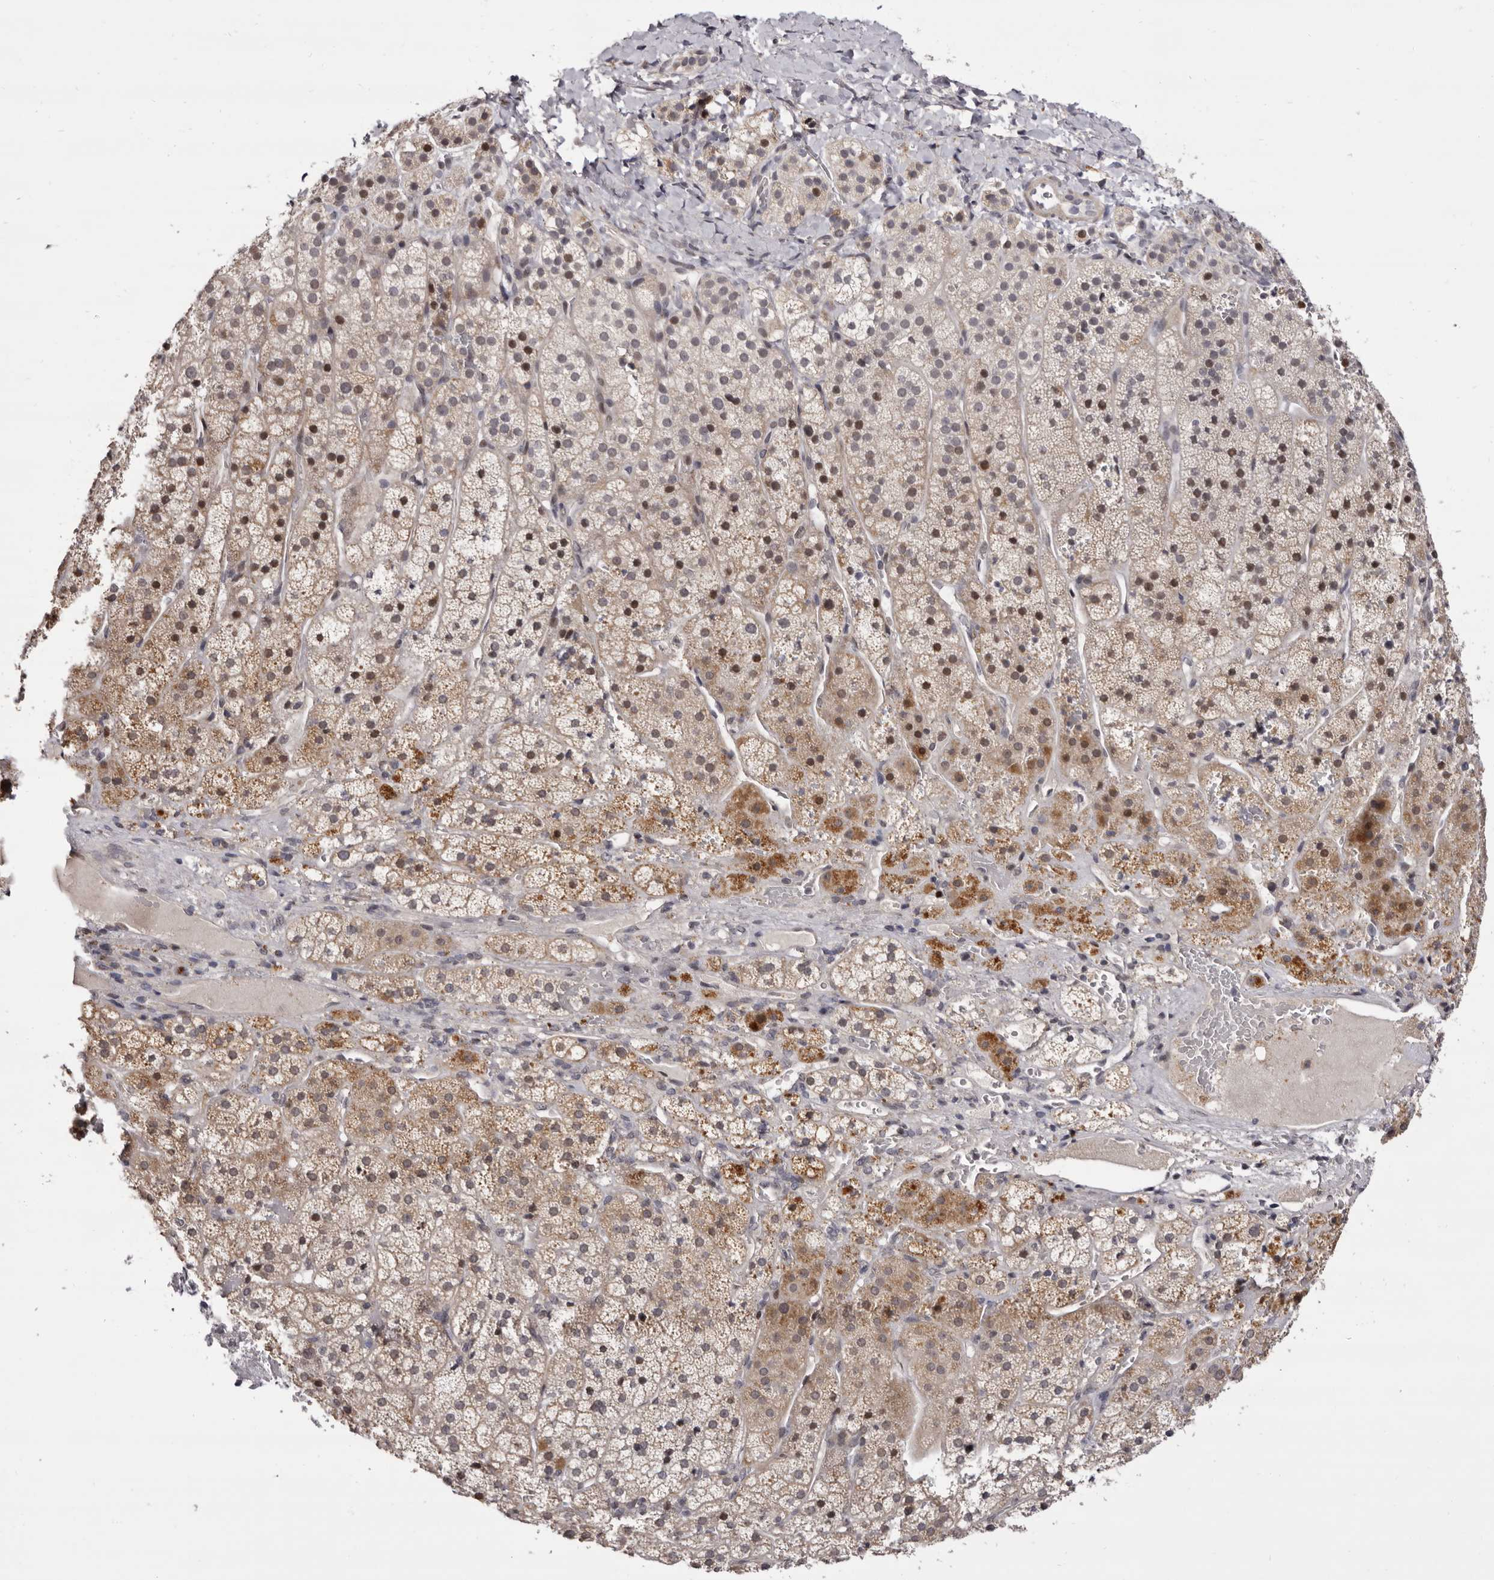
{"staining": {"intensity": "strong", "quantity": "<25%", "location": "cytoplasmic/membranous,nuclear"}, "tissue": "adrenal gland", "cell_type": "Glandular cells", "image_type": "normal", "snomed": [{"axis": "morphology", "description": "Normal tissue, NOS"}, {"axis": "topography", "description": "Adrenal gland"}], "caption": "Human adrenal gland stained for a protein (brown) shows strong cytoplasmic/membranous,nuclear positive staining in approximately <25% of glandular cells.", "gene": "ZNF326", "patient": {"sex": "female", "age": 44}}